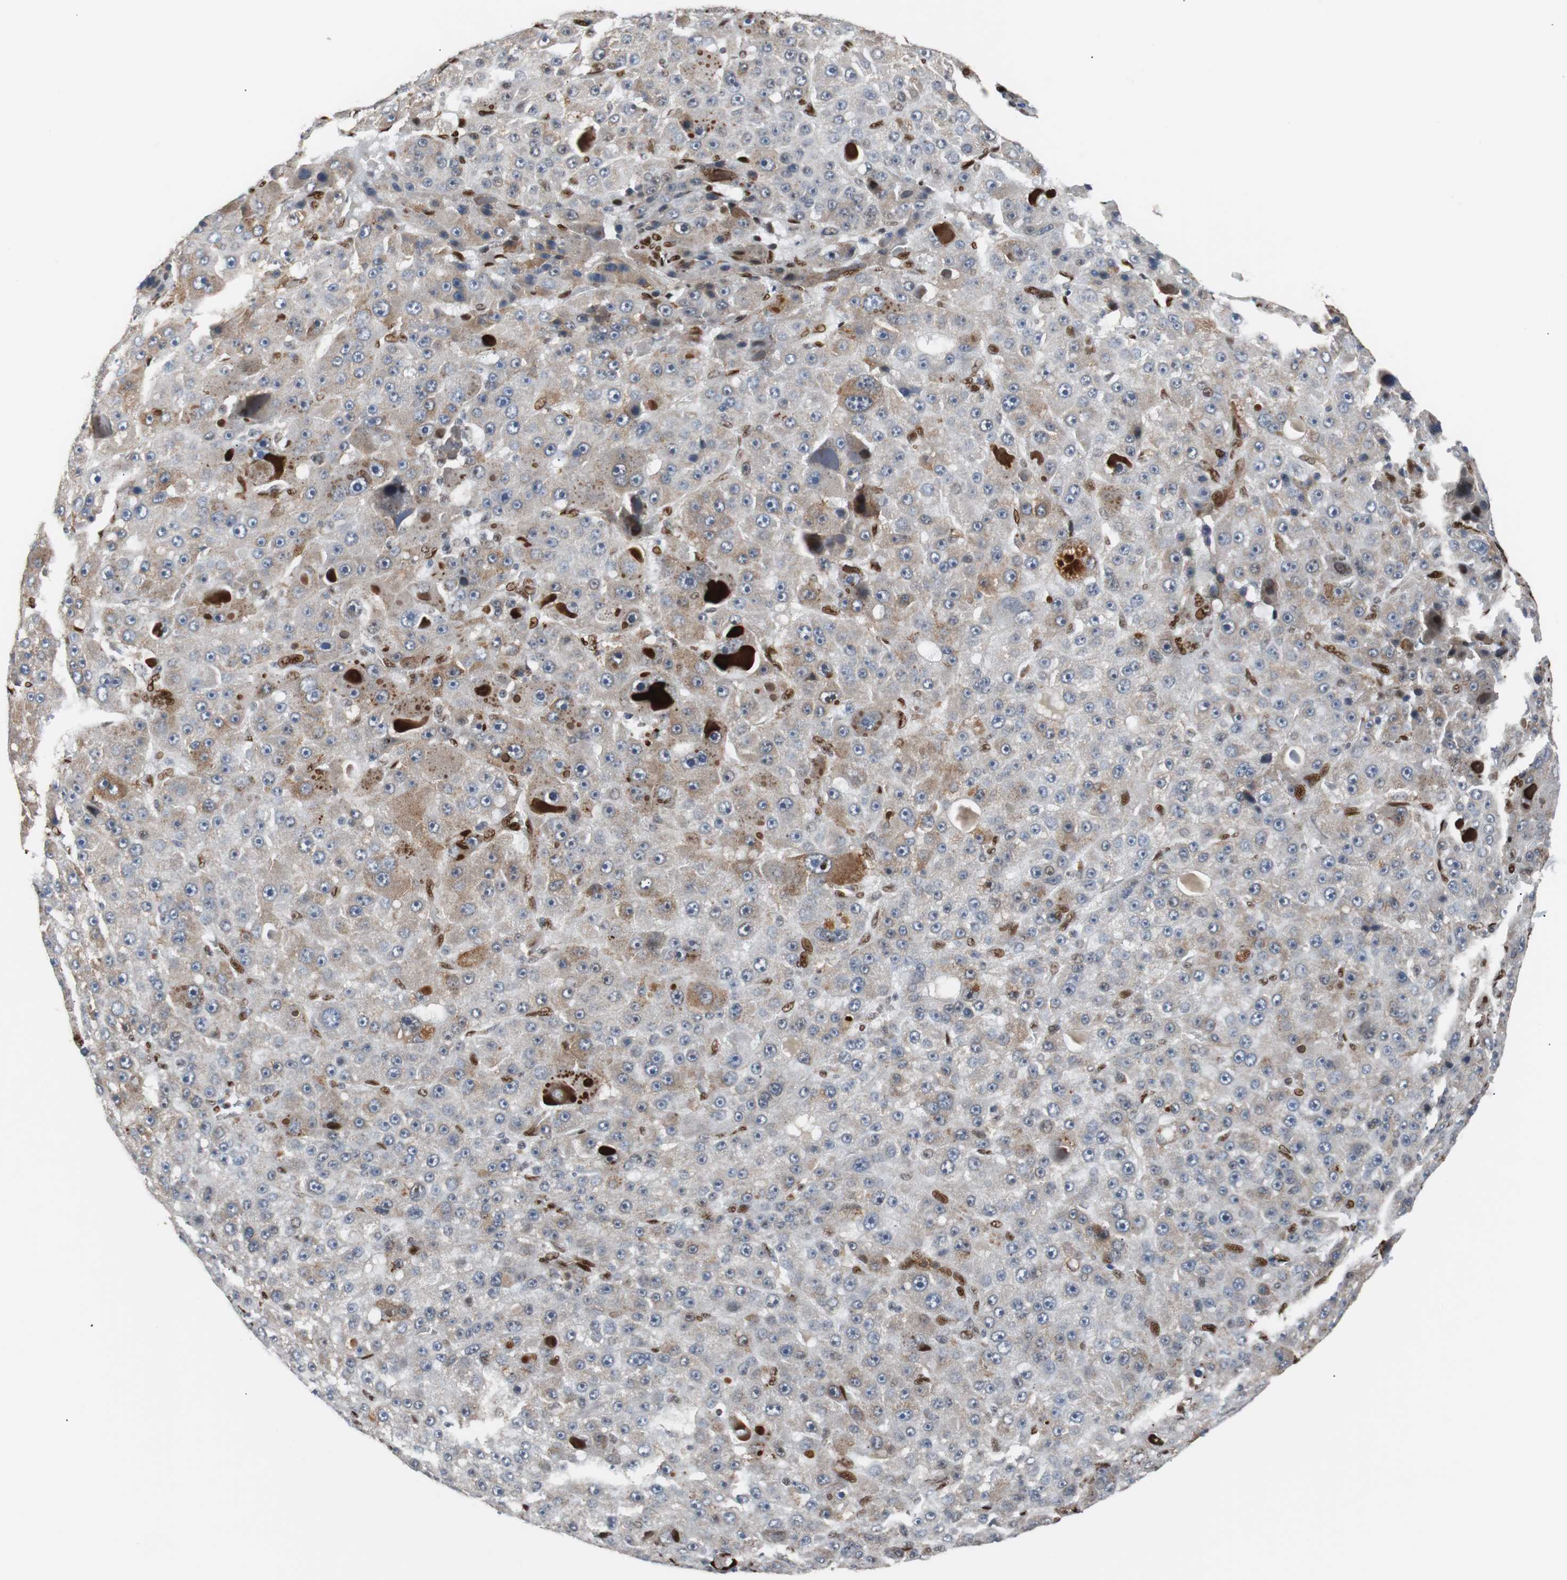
{"staining": {"intensity": "moderate", "quantity": ">75%", "location": "cytoplasmic/membranous,nuclear"}, "tissue": "liver cancer", "cell_type": "Tumor cells", "image_type": "cancer", "snomed": [{"axis": "morphology", "description": "Carcinoma, Hepatocellular, NOS"}, {"axis": "topography", "description": "Liver"}], "caption": "Immunohistochemistry (DAB) staining of human liver cancer demonstrates moderate cytoplasmic/membranous and nuclear protein expression in approximately >75% of tumor cells. Nuclei are stained in blue.", "gene": "NBL1", "patient": {"sex": "male", "age": 76}}